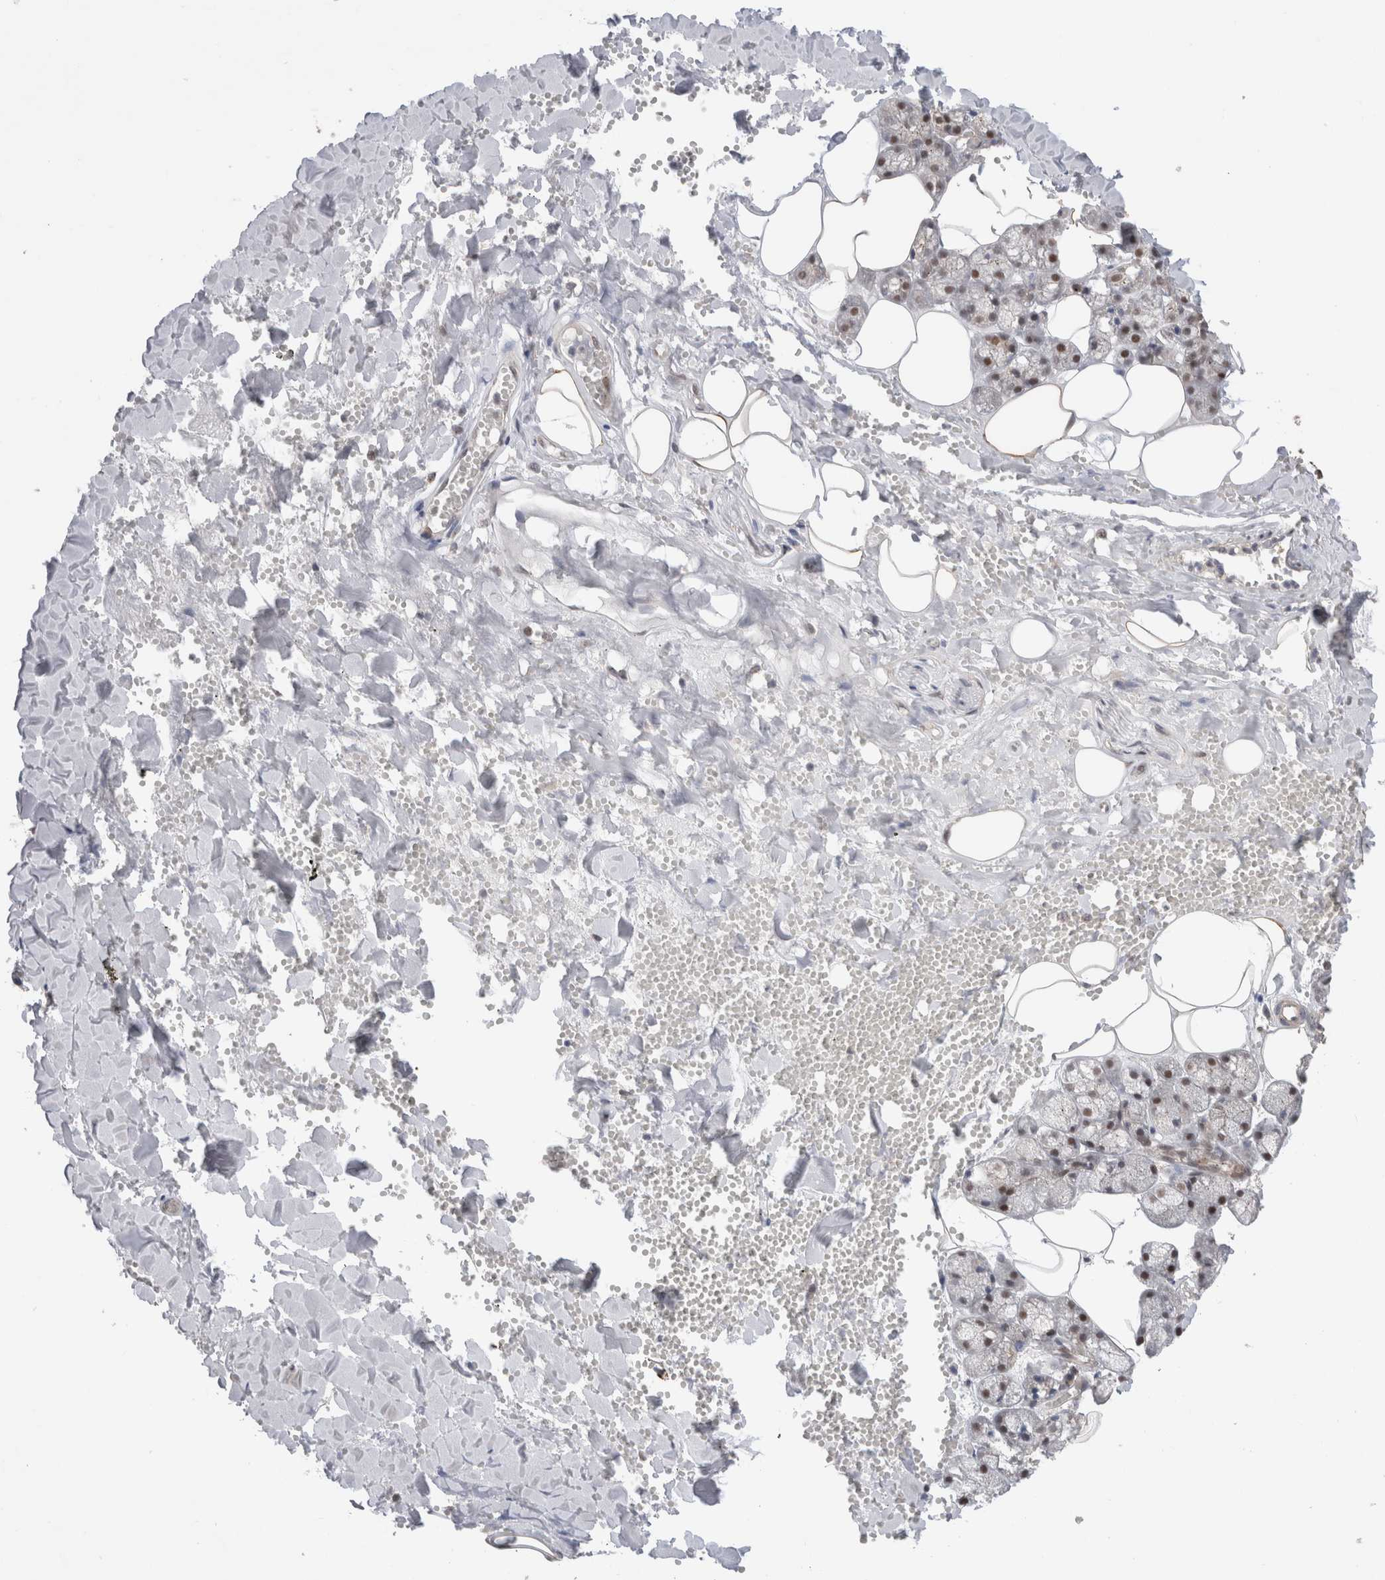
{"staining": {"intensity": "moderate", "quantity": "25%-75%", "location": "cytoplasmic/membranous,nuclear"}, "tissue": "salivary gland", "cell_type": "Glandular cells", "image_type": "normal", "snomed": [{"axis": "morphology", "description": "Normal tissue, NOS"}, {"axis": "topography", "description": "Salivary gland"}], "caption": "Immunohistochemistry (DAB (3,3'-diaminobenzidine)) staining of normal human salivary gland demonstrates moderate cytoplasmic/membranous,nuclear protein positivity in approximately 25%-75% of glandular cells.", "gene": "SLC29A1", "patient": {"sex": "male", "age": 62}}